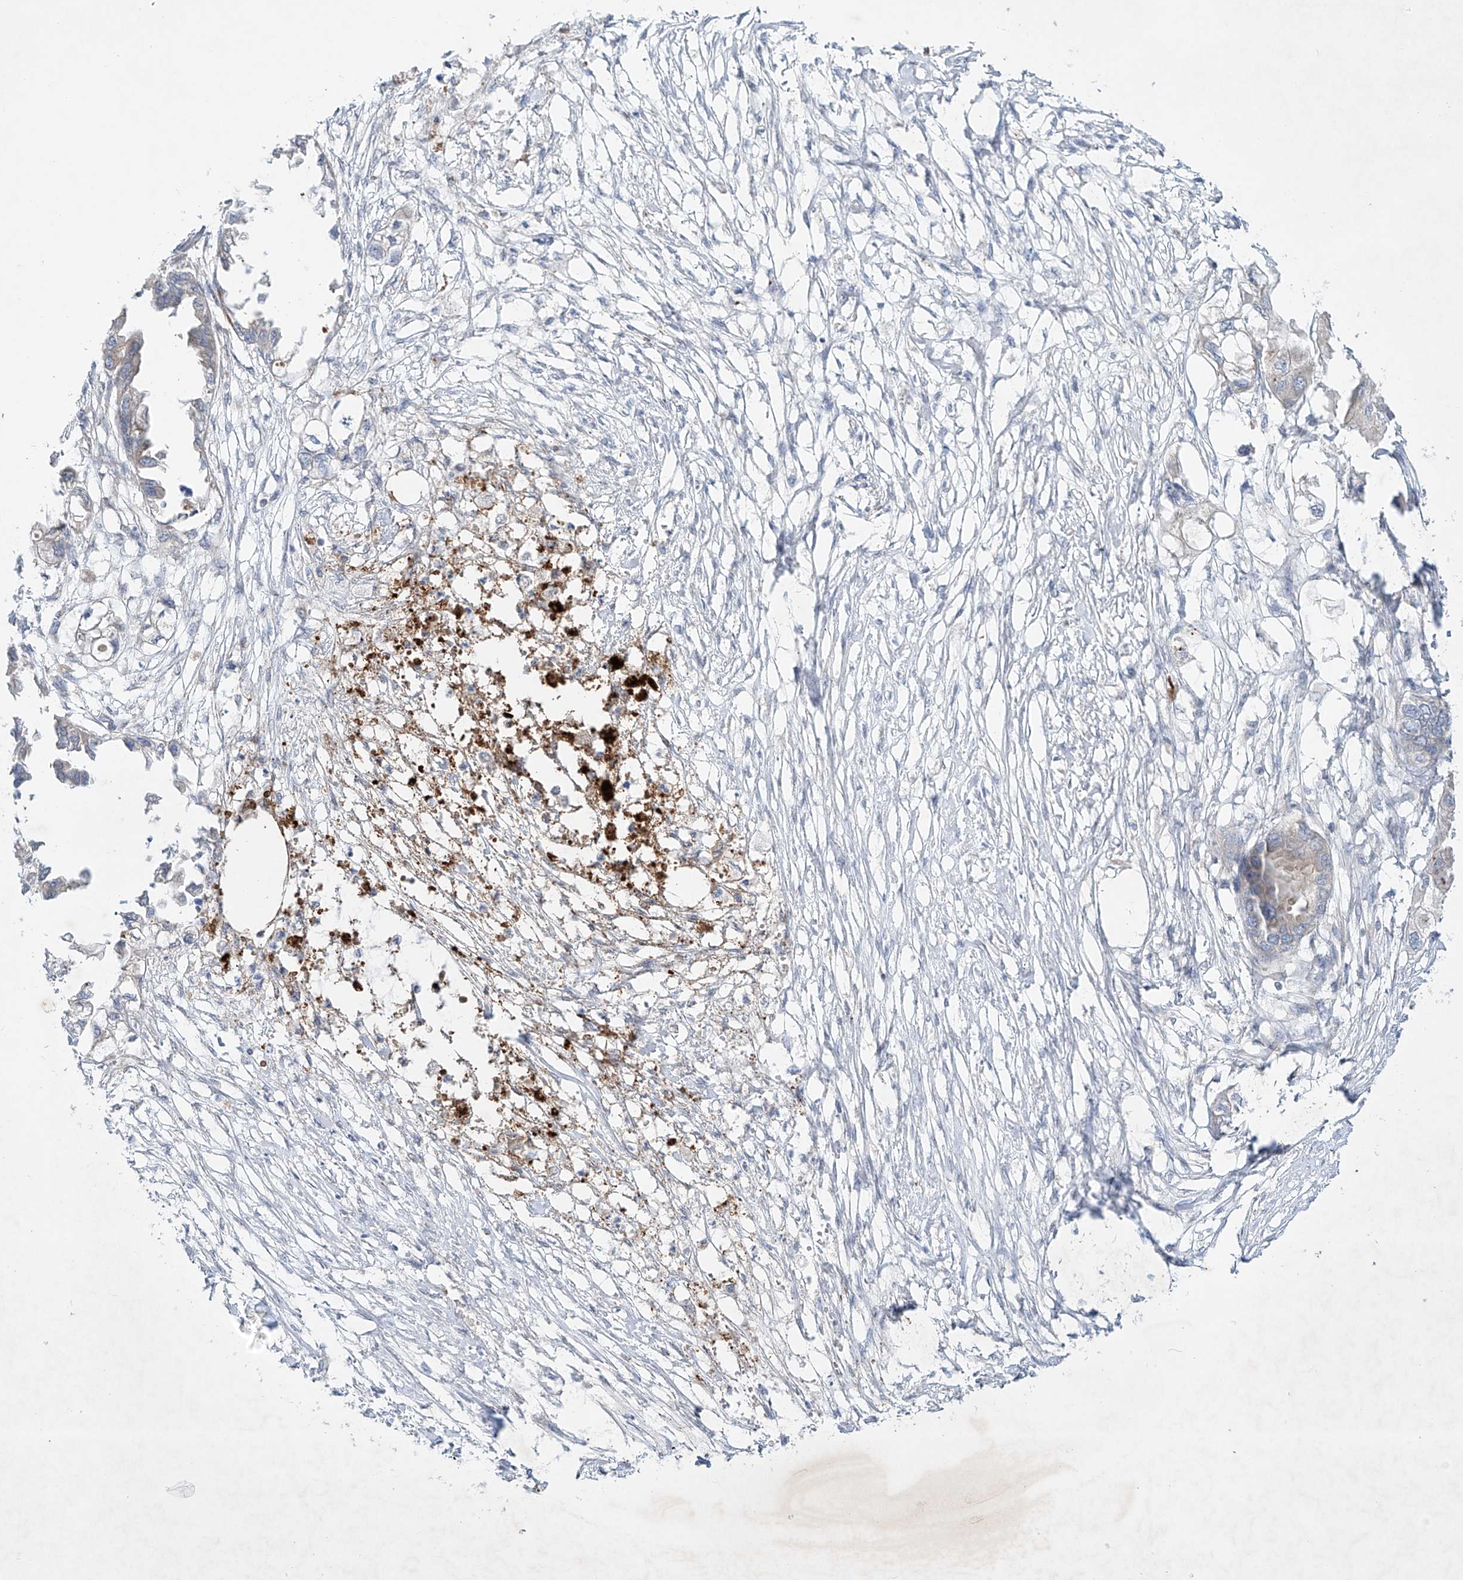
{"staining": {"intensity": "weak", "quantity": "<25%", "location": "cytoplasmic/membranous"}, "tissue": "endometrial cancer", "cell_type": "Tumor cells", "image_type": "cancer", "snomed": [{"axis": "morphology", "description": "Adenocarcinoma, NOS"}, {"axis": "morphology", "description": "Adenocarcinoma, metastatic, NOS"}, {"axis": "topography", "description": "Adipose tissue"}, {"axis": "topography", "description": "Endometrium"}], "caption": "This is a photomicrograph of IHC staining of endometrial cancer, which shows no positivity in tumor cells. (DAB (3,3'-diaminobenzidine) immunohistochemistry, high magnification).", "gene": "TJAP1", "patient": {"sex": "female", "age": 67}}